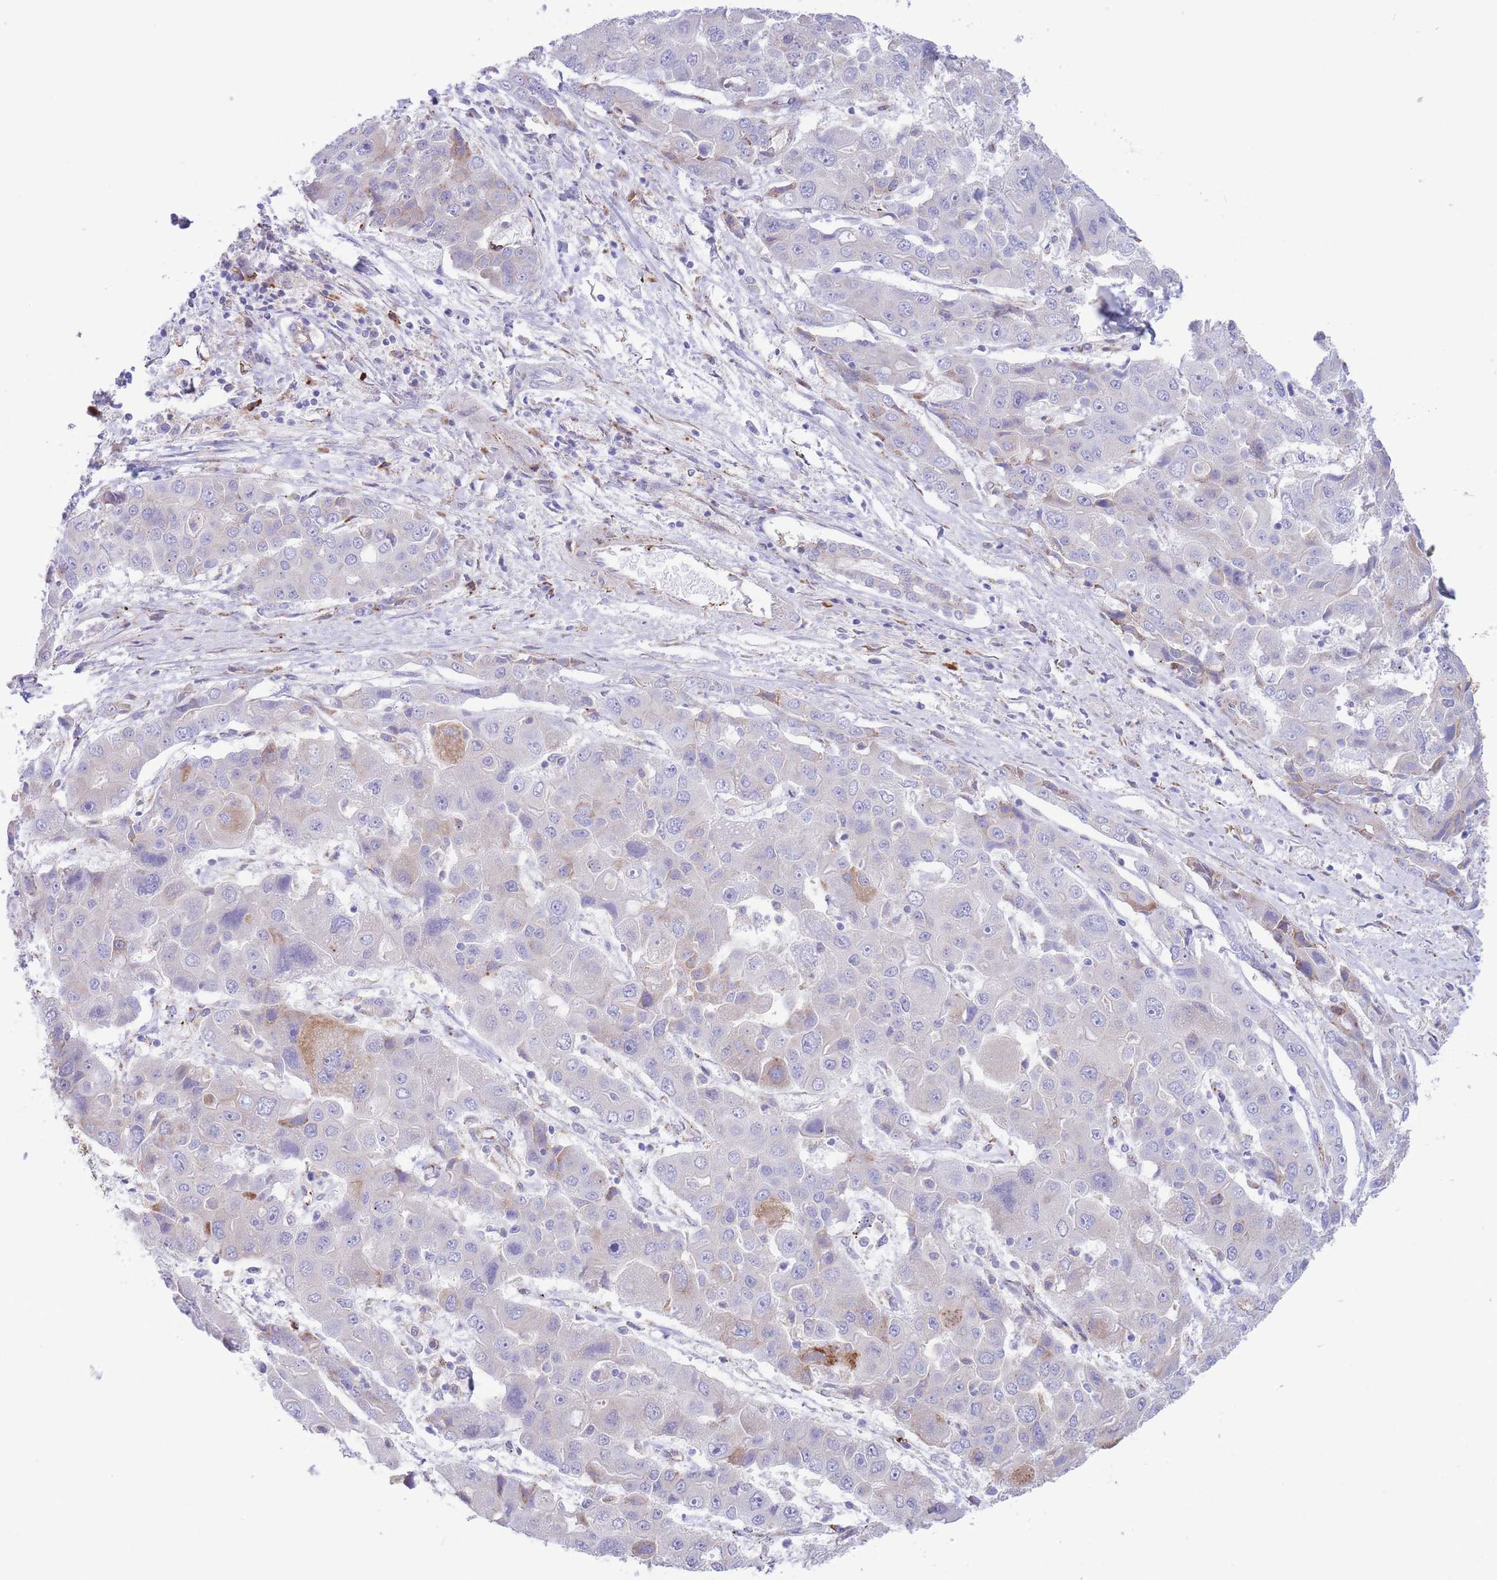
{"staining": {"intensity": "negative", "quantity": "none", "location": "none"}, "tissue": "liver cancer", "cell_type": "Tumor cells", "image_type": "cancer", "snomed": [{"axis": "morphology", "description": "Cholangiocarcinoma"}, {"axis": "topography", "description": "Liver"}], "caption": "Immunohistochemistry (IHC) image of neoplastic tissue: cholangiocarcinoma (liver) stained with DAB (3,3'-diaminobenzidine) exhibits no significant protein staining in tumor cells.", "gene": "DET1", "patient": {"sex": "male", "age": 67}}